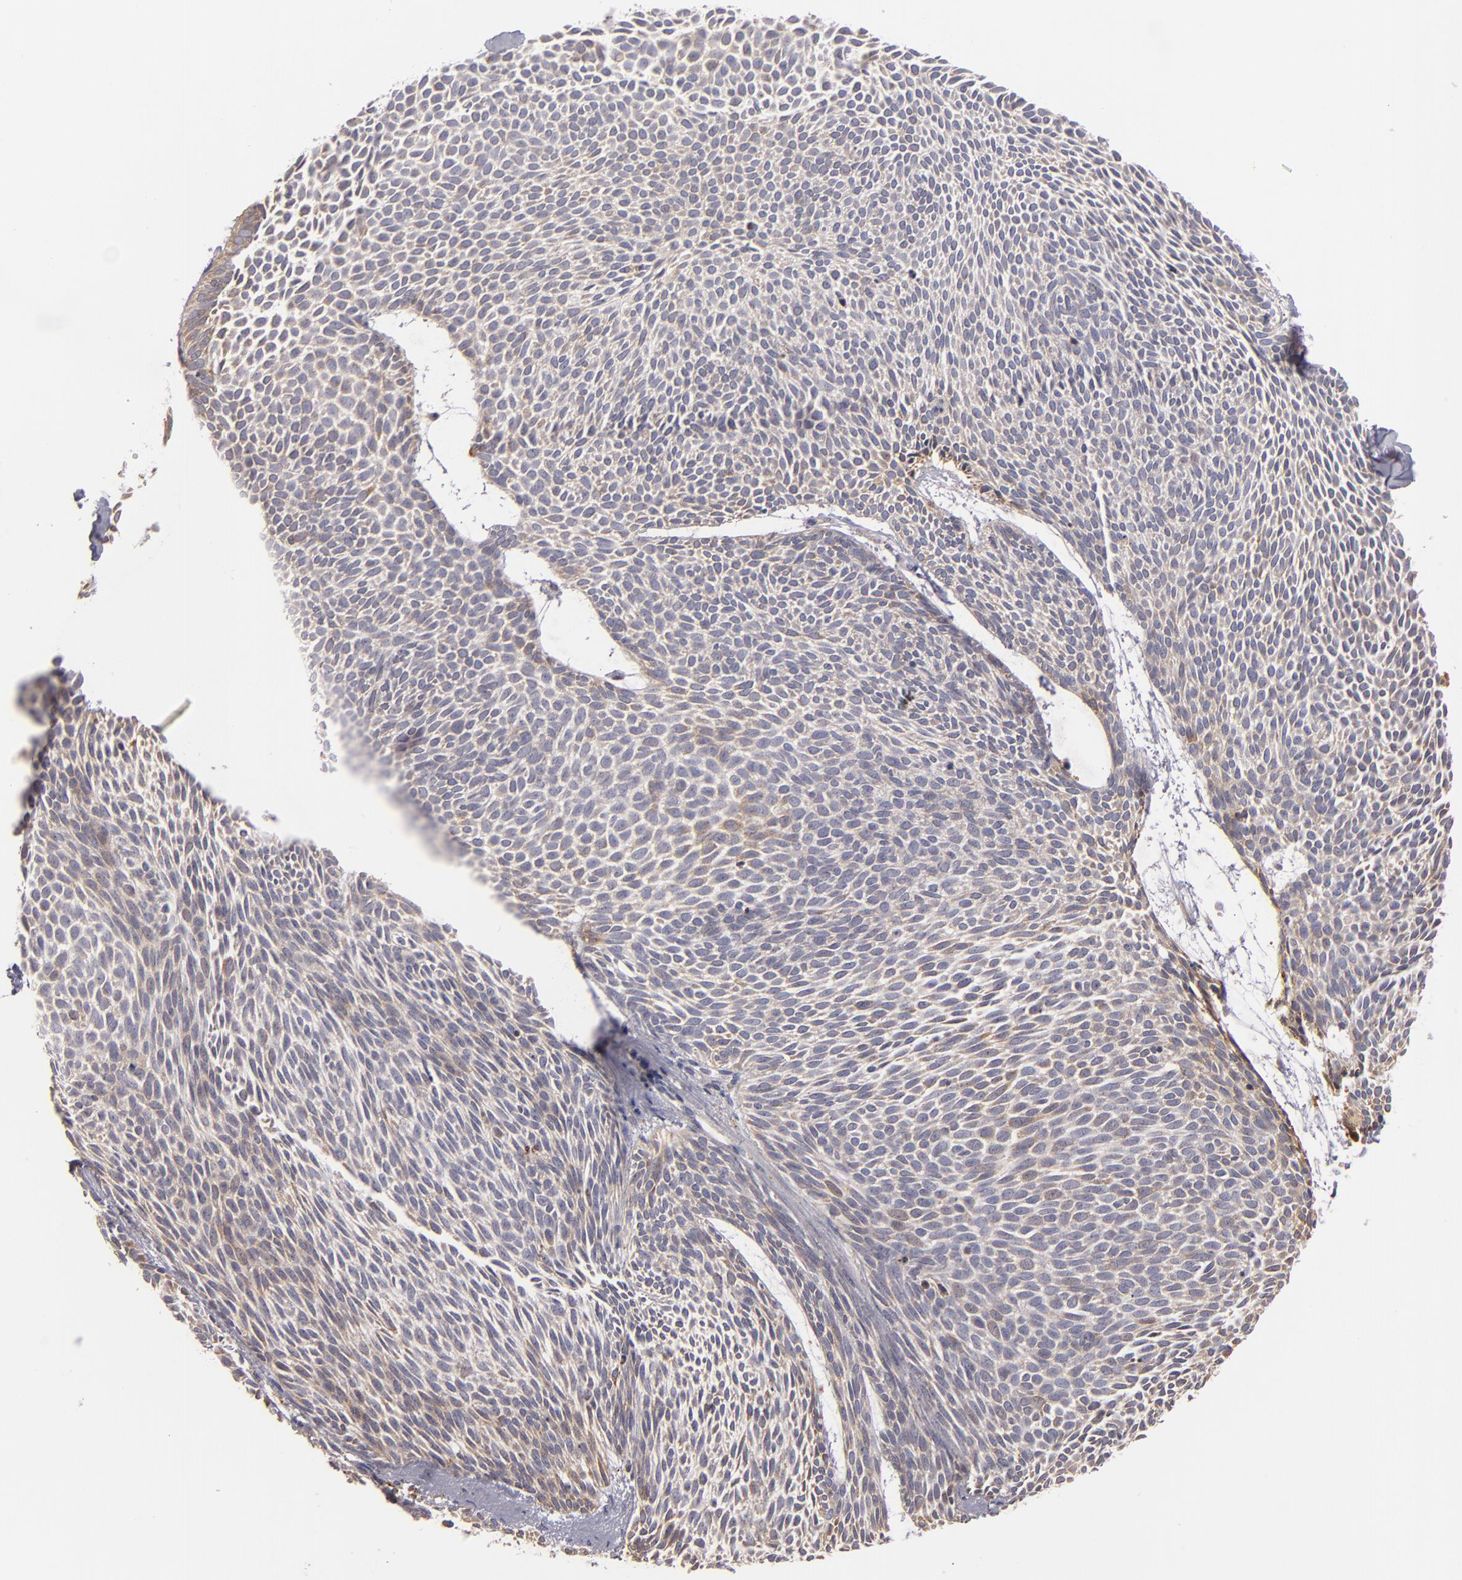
{"staining": {"intensity": "weak", "quantity": "25%-75%", "location": "cytoplasmic/membranous"}, "tissue": "skin cancer", "cell_type": "Tumor cells", "image_type": "cancer", "snomed": [{"axis": "morphology", "description": "Basal cell carcinoma"}, {"axis": "topography", "description": "Skin"}], "caption": "Protein analysis of skin basal cell carcinoma tissue displays weak cytoplasmic/membranous staining in approximately 25%-75% of tumor cells. Using DAB (3,3'-diaminobenzidine) (brown) and hematoxylin (blue) stains, captured at high magnification using brightfield microscopy.", "gene": "CFB", "patient": {"sex": "male", "age": 84}}